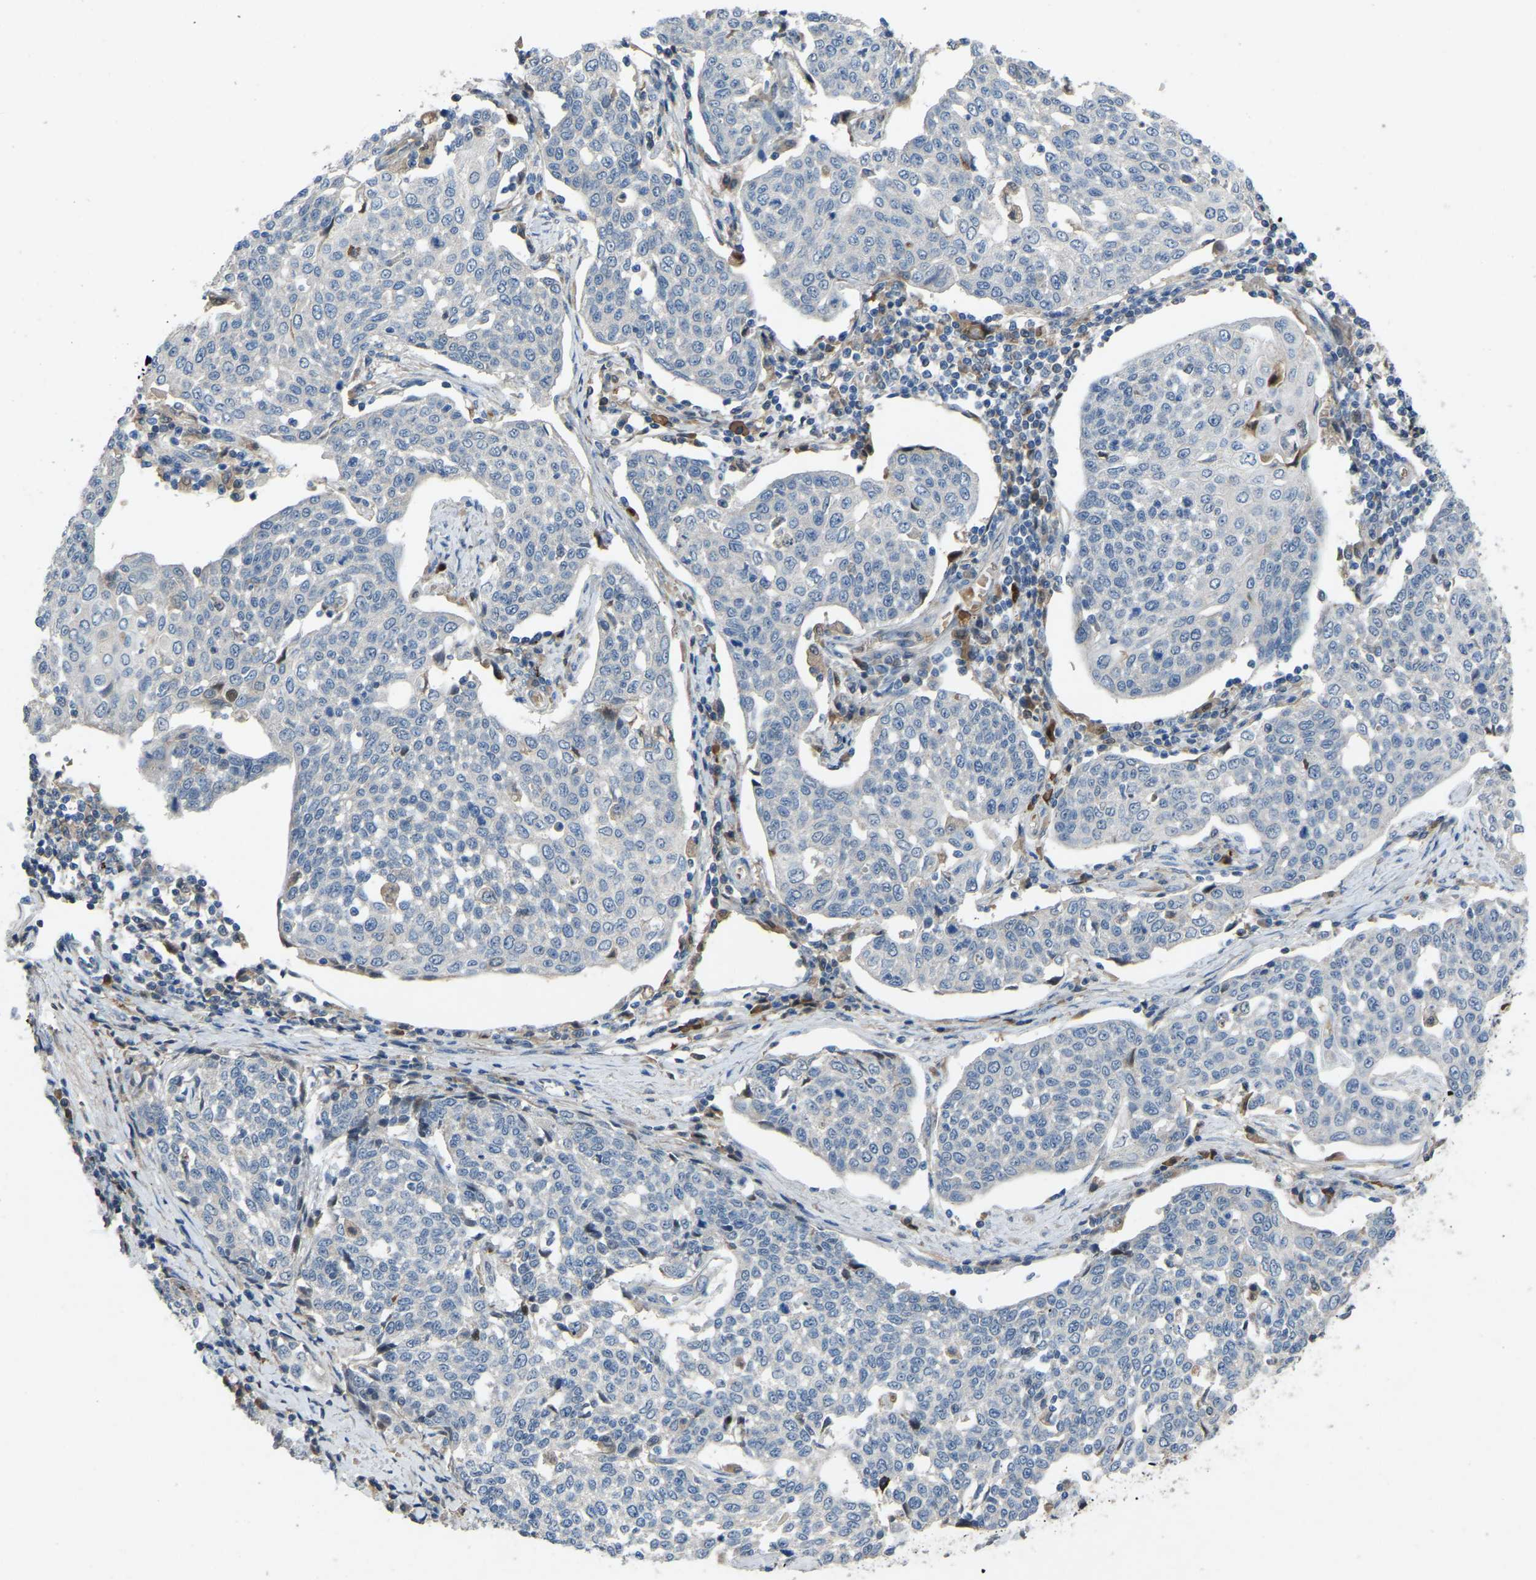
{"staining": {"intensity": "negative", "quantity": "none", "location": "none"}, "tissue": "cervical cancer", "cell_type": "Tumor cells", "image_type": "cancer", "snomed": [{"axis": "morphology", "description": "Squamous cell carcinoma, NOS"}, {"axis": "topography", "description": "Cervix"}], "caption": "Tumor cells are negative for brown protein staining in cervical cancer (squamous cell carcinoma).", "gene": "FHIT", "patient": {"sex": "female", "age": 34}}